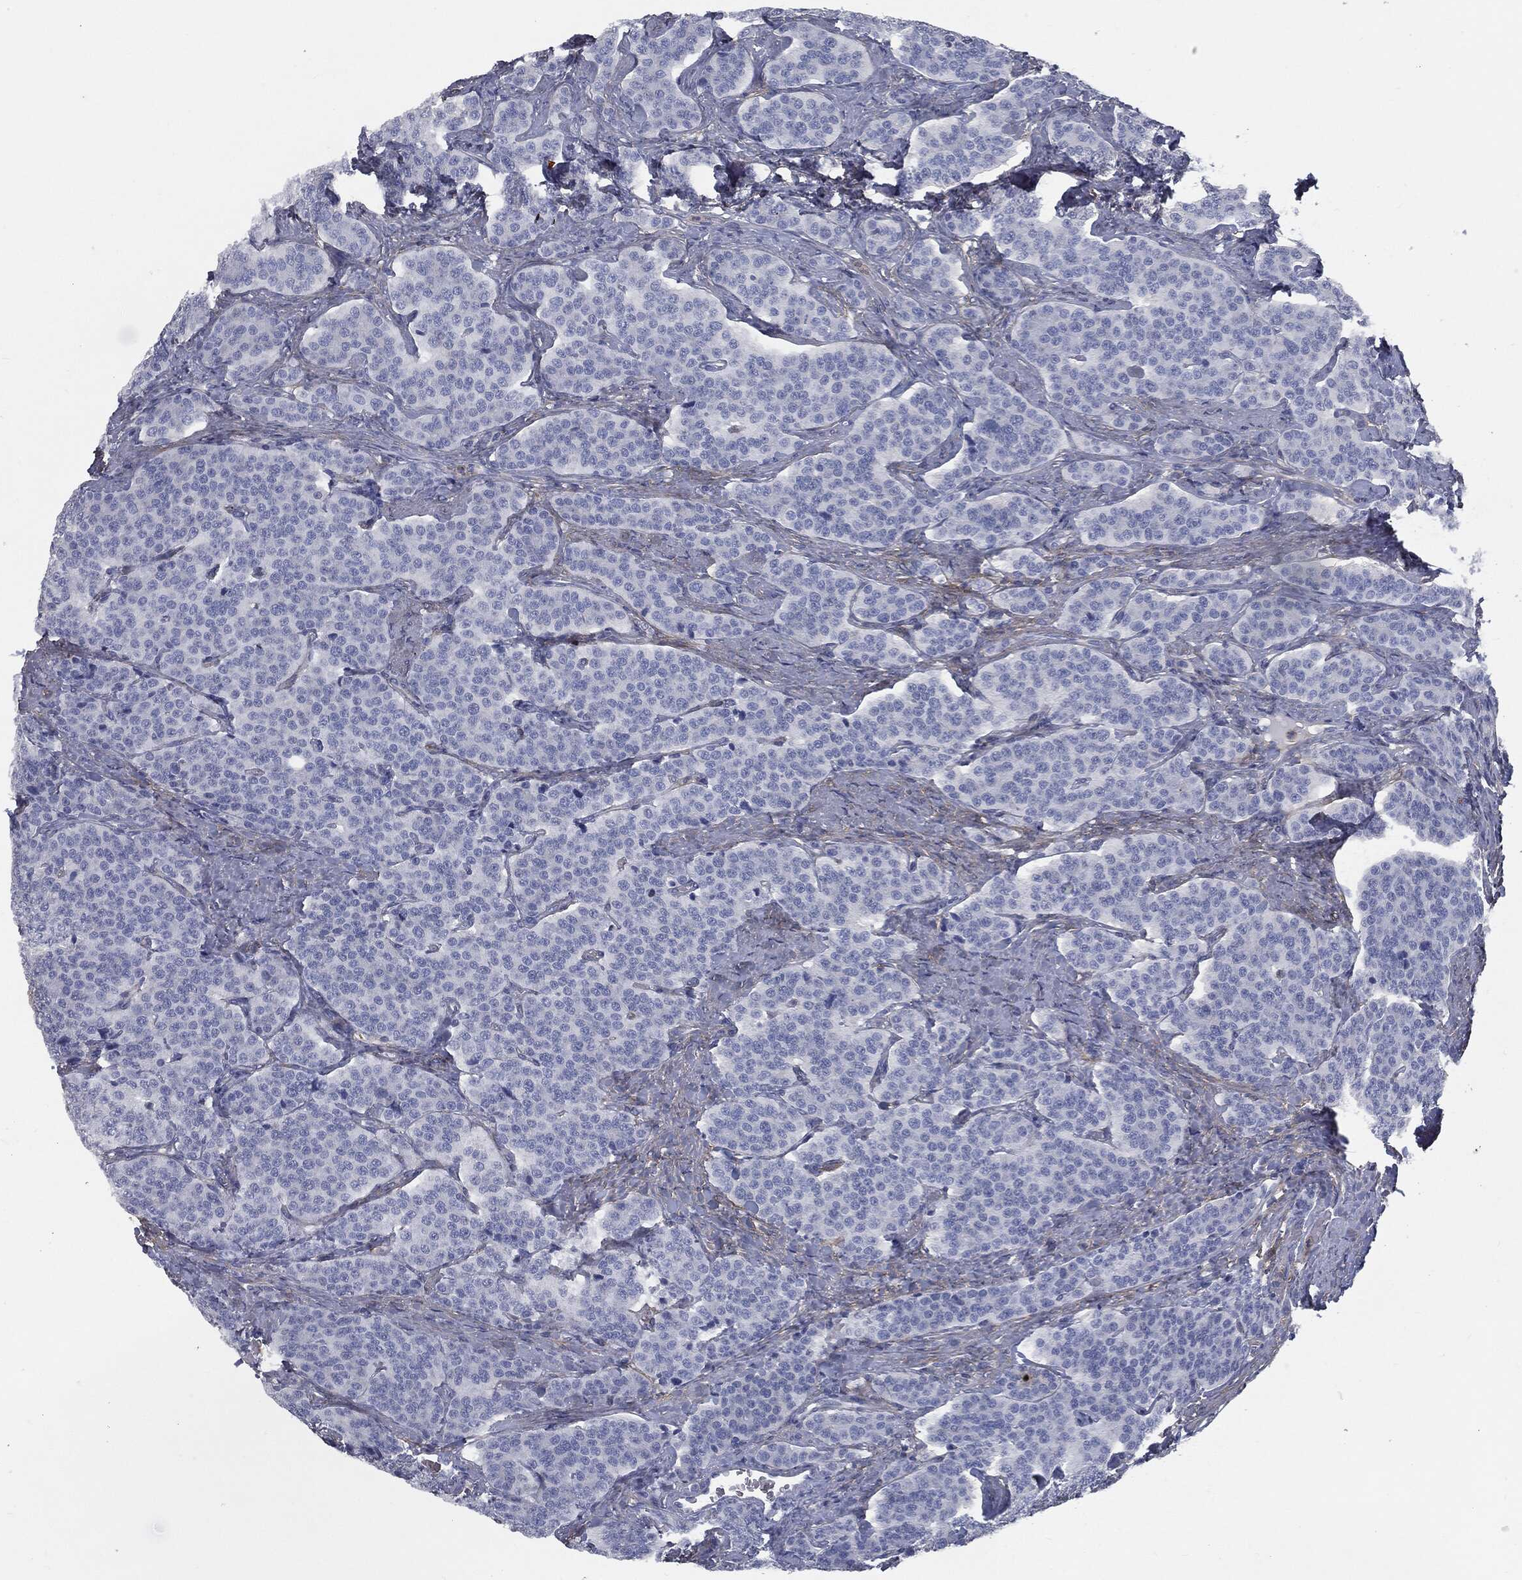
{"staining": {"intensity": "negative", "quantity": "none", "location": "none"}, "tissue": "carcinoid", "cell_type": "Tumor cells", "image_type": "cancer", "snomed": [{"axis": "morphology", "description": "Carcinoid, malignant, NOS"}, {"axis": "topography", "description": "Small intestine"}], "caption": "The image displays no significant staining in tumor cells of malignant carcinoid.", "gene": "SVIL", "patient": {"sex": "female", "age": 58}}